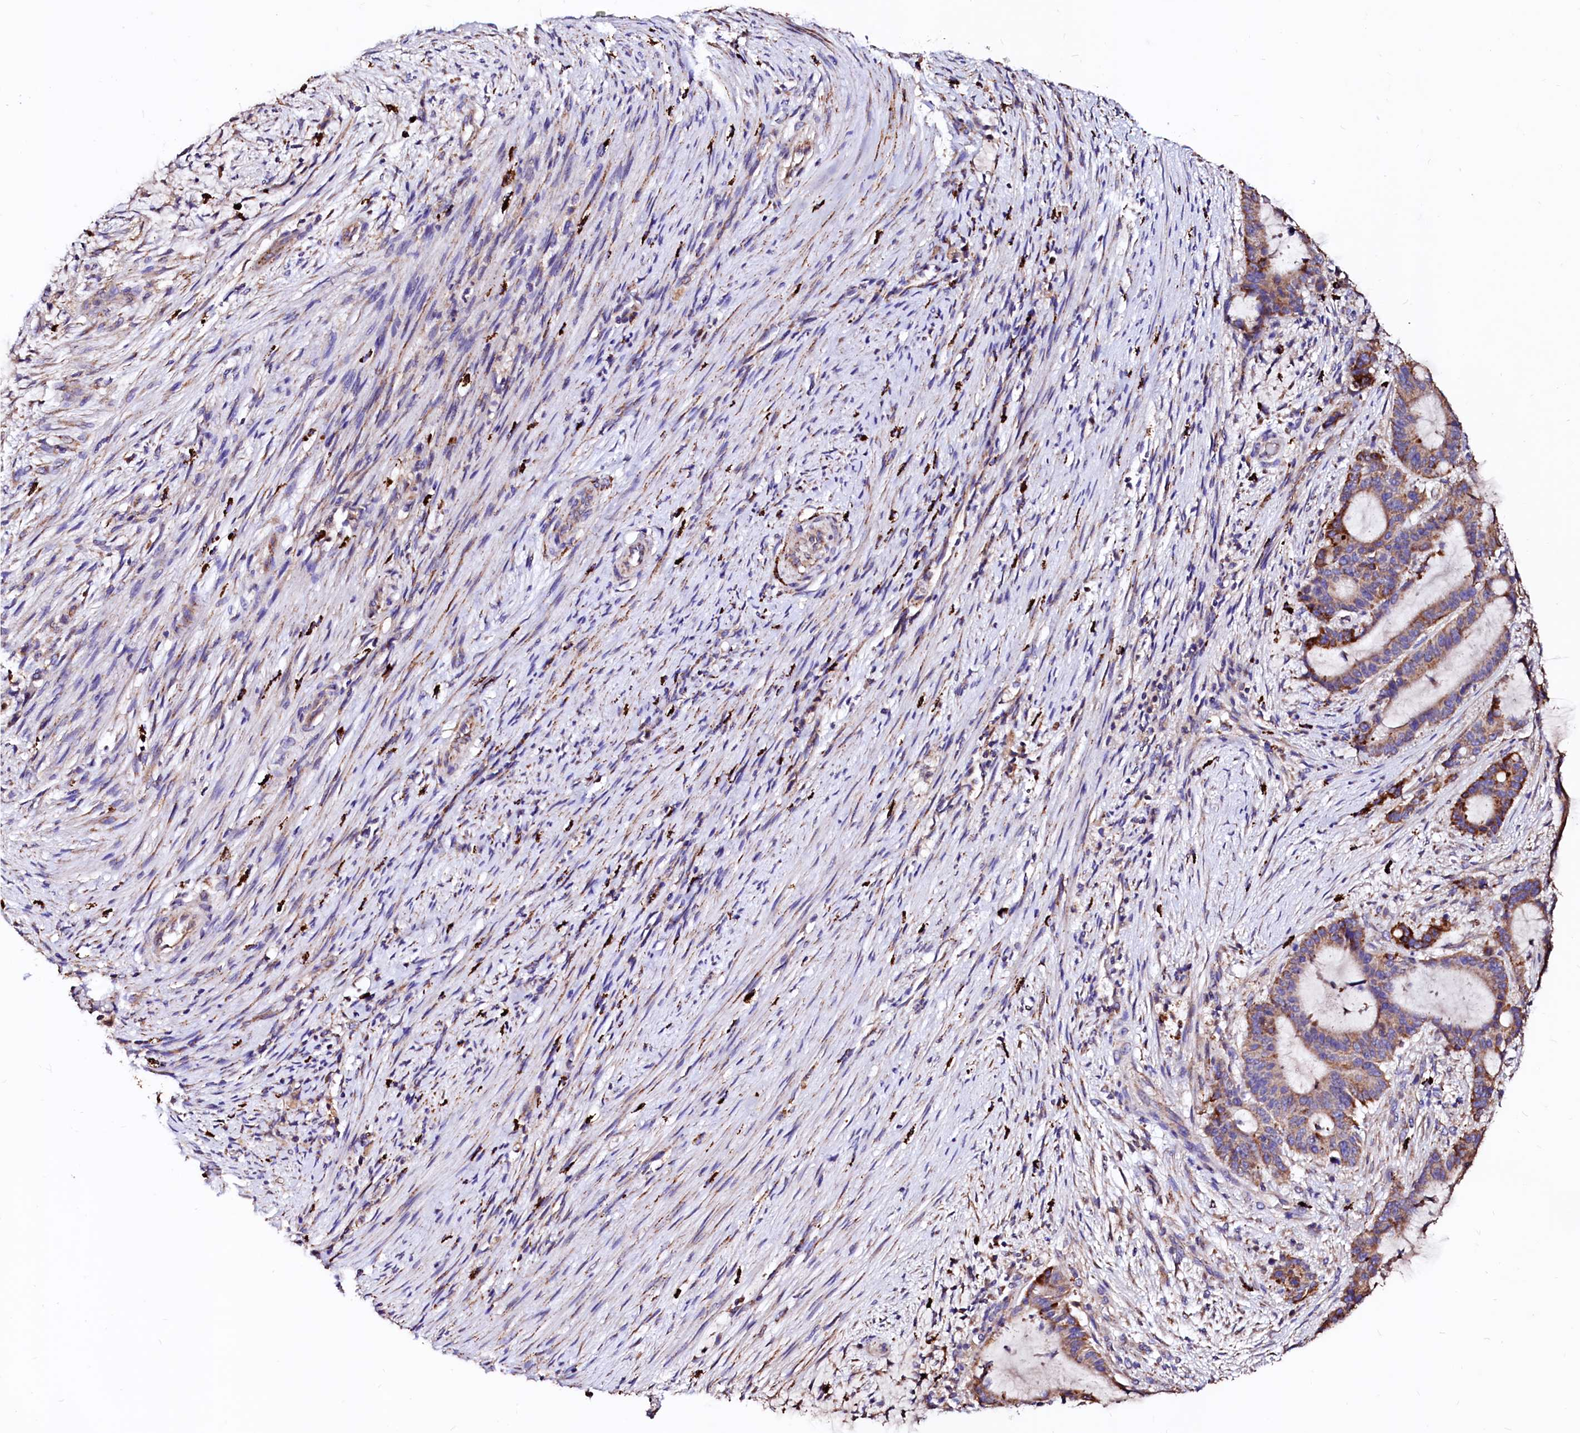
{"staining": {"intensity": "strong", "quantity": ">75%", "location": "cytoplasmic/membranous"}, "tissue": "liver cancer", "cell_type": "Tumor cells", "image_type": "cancer", "snomed": [{"axis": "morphology", "description": "Normal tissue, NOS"}, {"axis": "morphology", "description": "Cholangiocarcinoma"}, {"axis": "topography", "description": "Liver"}, {"axis": "topography", "description": "Peripheral nerve tissue"}], "caption": "Protein staining reveals strong cytoplasmic/membranous expression in about >75% of tumor cells in liver cancer. (Brightfield microscopy of DAB IHC at high magnification).", "gene": "MAOB", "patient": {"sex": "female", "age": 73}}